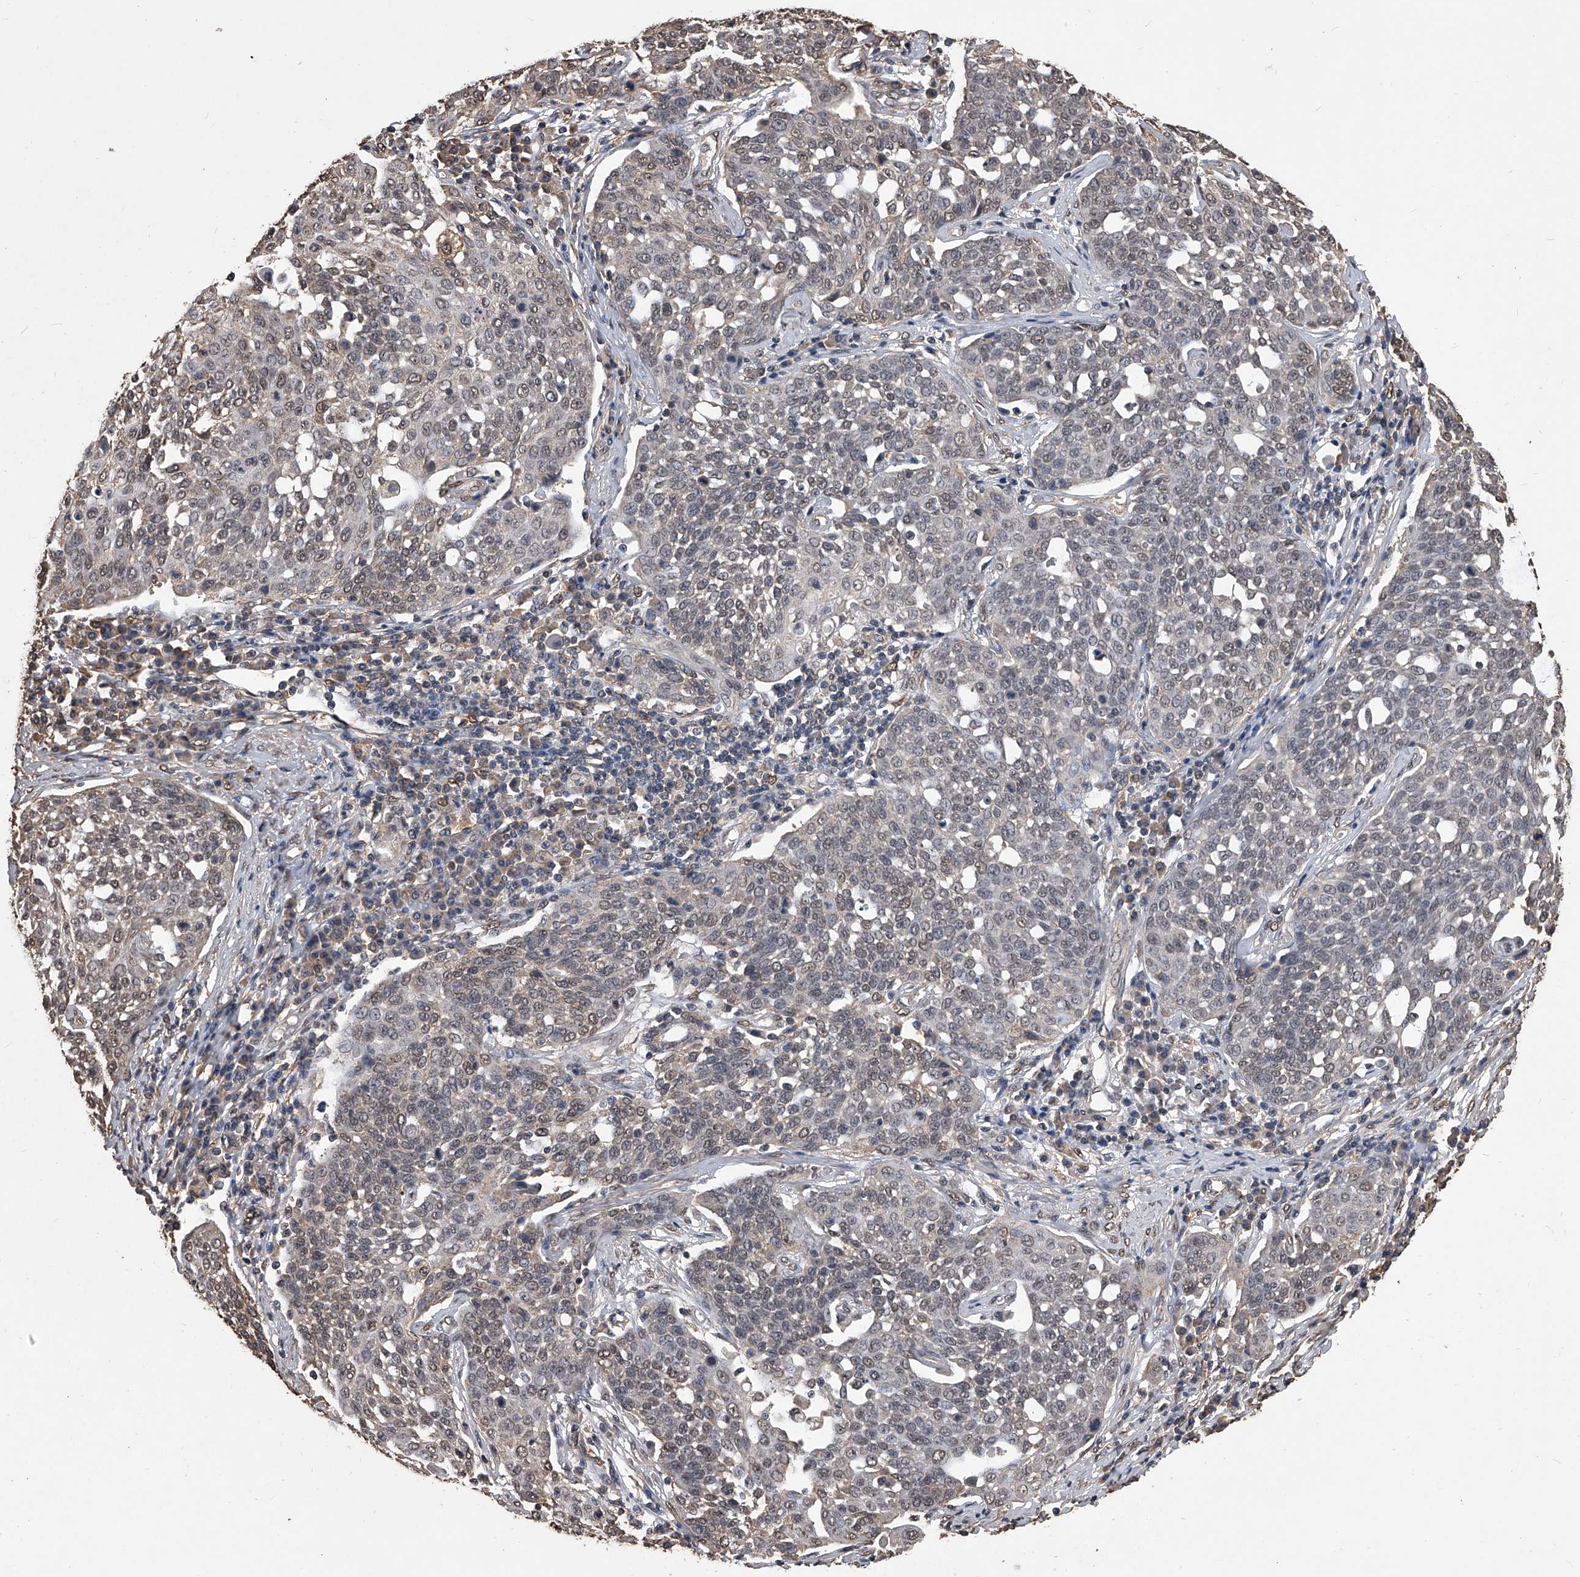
{"staining": {"intensity": "weak", "quantity": "<25%", "location": "nuclear"}, "tissue": "cervical cancer", "cell_type": "Tumor cells", "image_type": "cancer", "snomed": [{"axis": "morphology", "description": "Squamous cell carcinoma, NOS"}, {"axis": "topography", "description": "Cervix"}], "caption": "This is a image of immunohistochemistry staining of squamous cell carcinoma (cervical), which shows no positivity in tumor cells.", "gene": "FBXL4", "patient": {"sex": "female", "age": 34}}